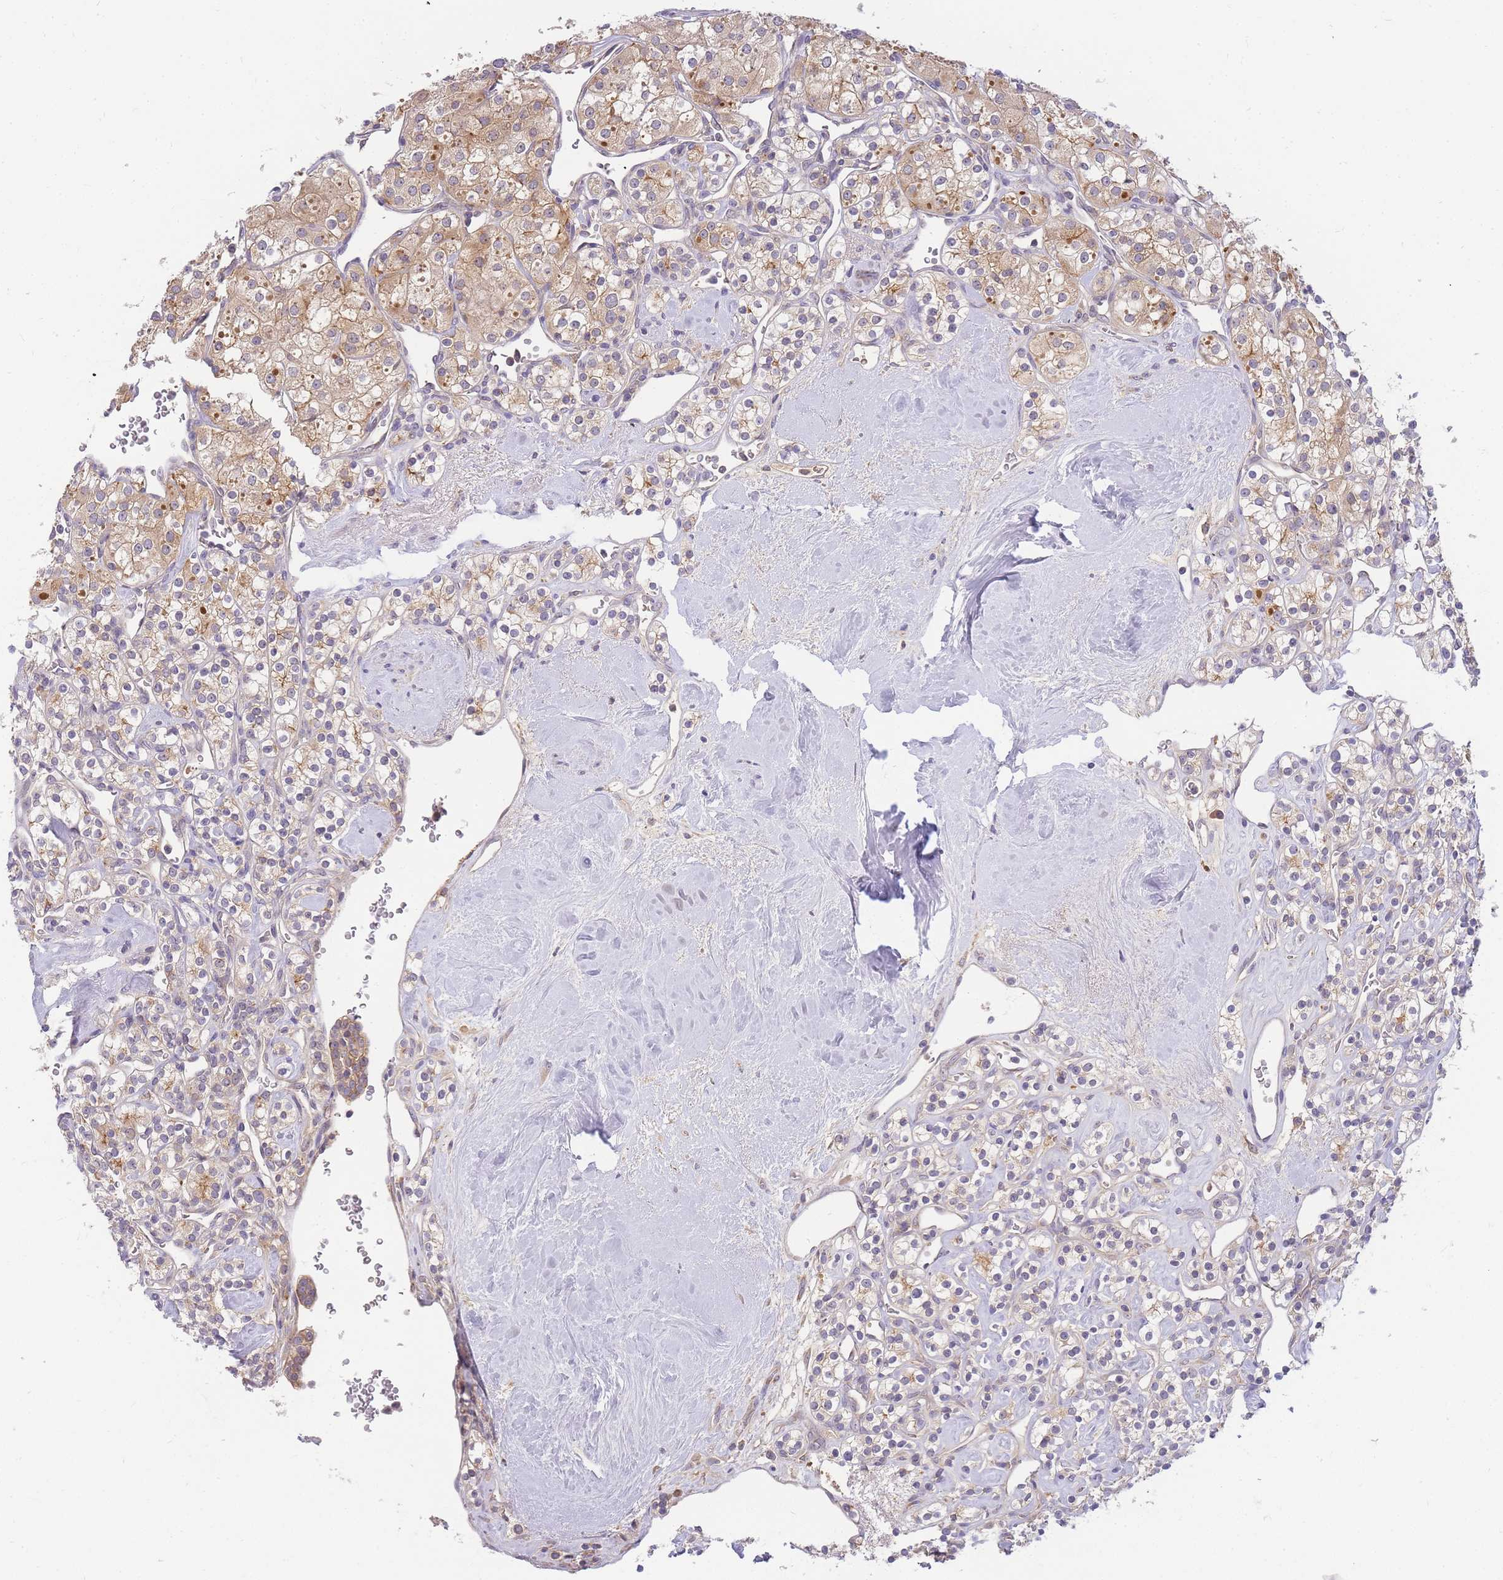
{"staining": {"intensity": "weak", "quantity": ">75%", "location": "cytoplasmic/membranous"}, "tissue": "renal cancer", "cell_type": "Tumor cells", "image_type": "cancer", "snomed": [{"axis": "morphology", "description": "Adenocarcinoma, NOS"}, {"axis": "topography", "description": "Kidney"}], "caption": "Tumor cells reveal low levels of weak cytoplasmic/membranous staining in about >75% of cells in human renal adenocarcinoma. The staining was performed using DAB (3,3'-diaminobenzidine) to visualize the protein expression in brown, while the nuclei were stained in blue with hematoxylin (Magnification: 20x).", "gene": "ZNF577", "patient": {"sex": "male", "age": 77}}